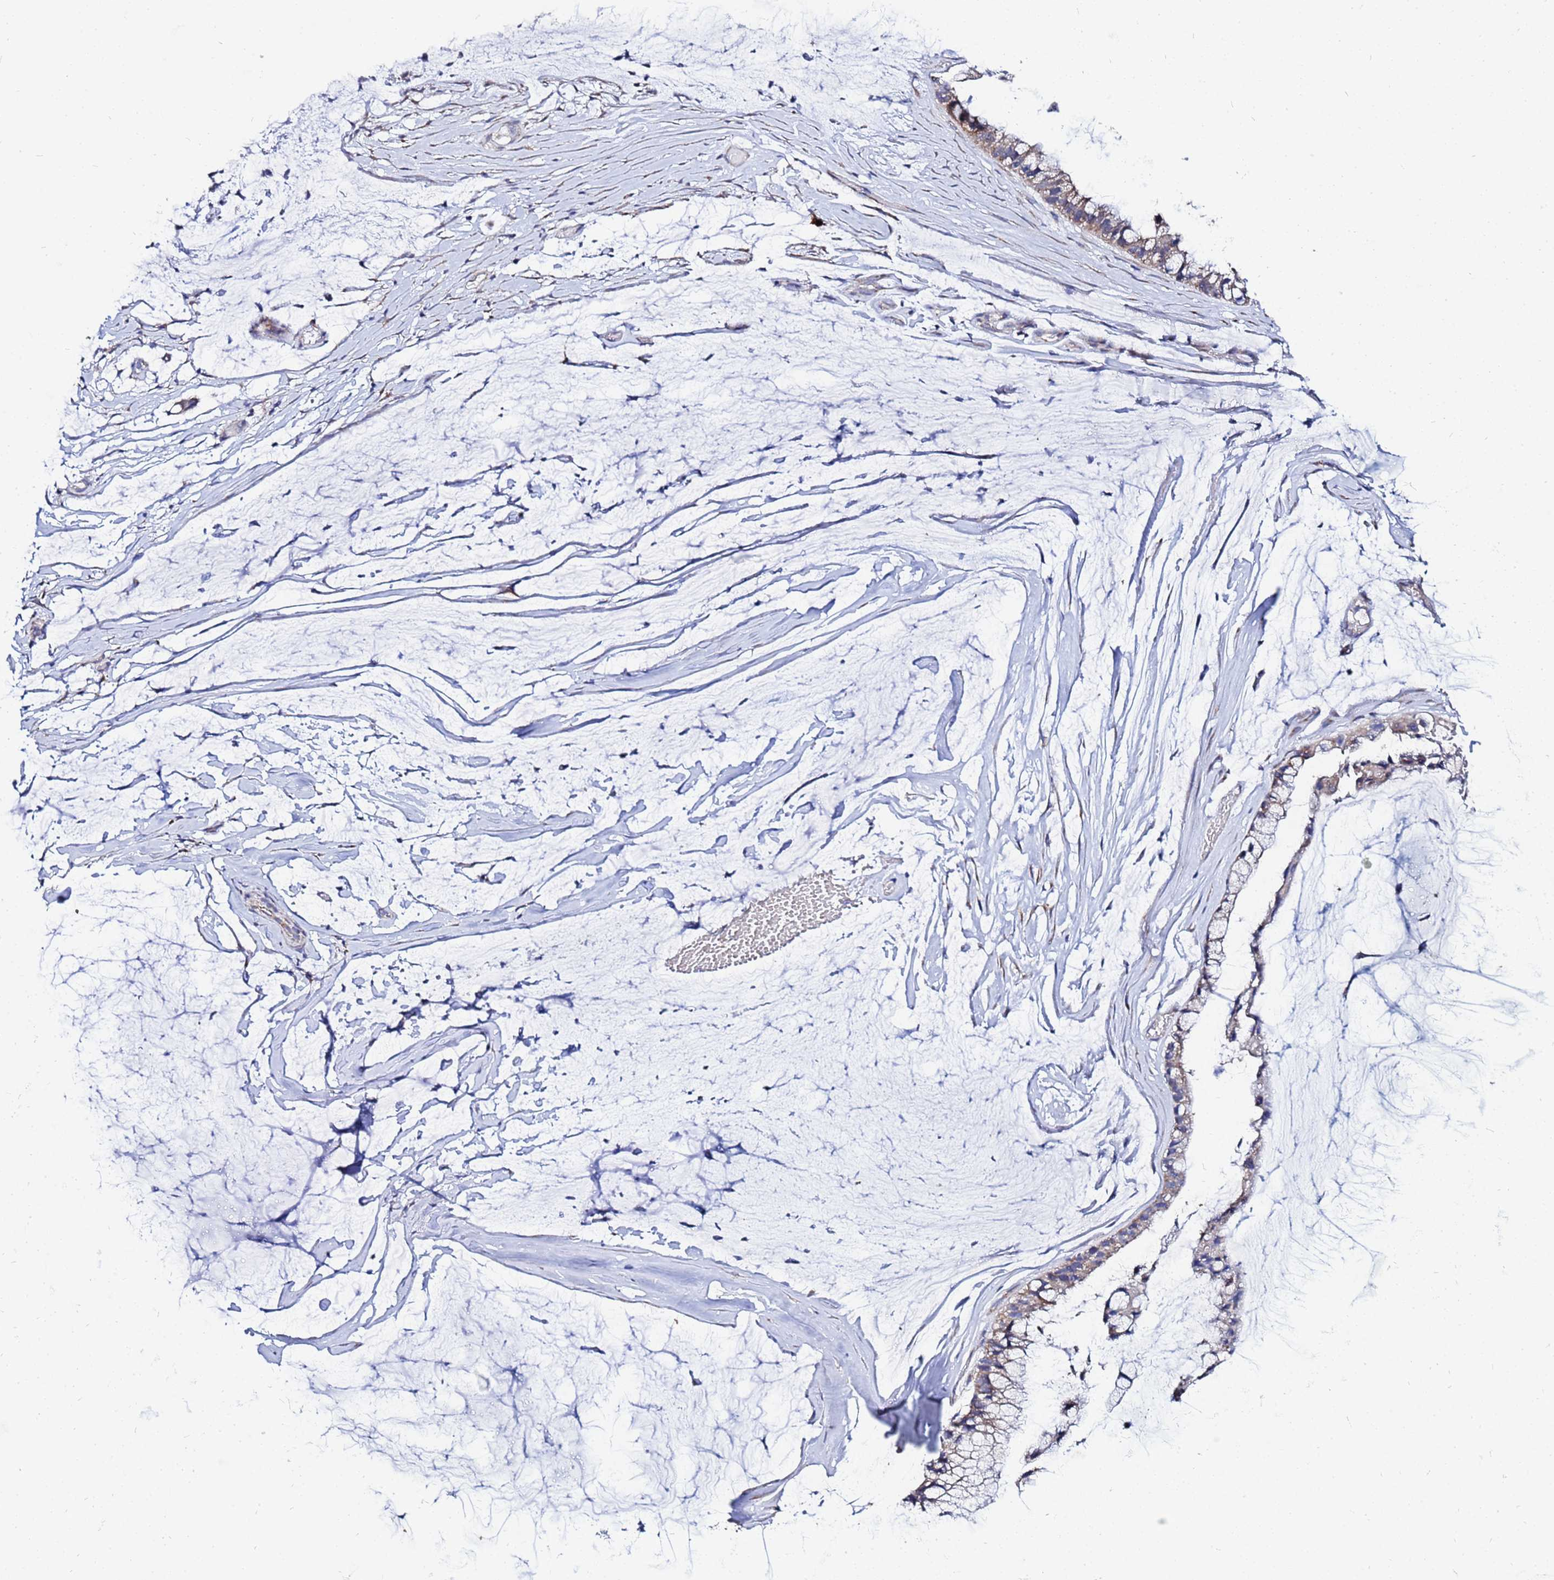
{"staining": {"intensity": "weak", "quantity": "25%-75%", "location": "cytoplasmic/membranous"}, "tissue": "ovarian cancer", "cell_type": "Tumor cells", "image_type": "cancer", "snomed": [{"axis": "morphology", "description": "Cystadenocarcinoma, mucinous, NOS"}, {"axis": "topography", "description": "Ovary"}], "caption": "Ovarian mucinous cystadenocarcinoma stained for a protein shows weak cytoplasmic/membranous positivity in tumor cells.", "gene": "FAHD2A", "patient": {"sex": "female", "age": 39}}